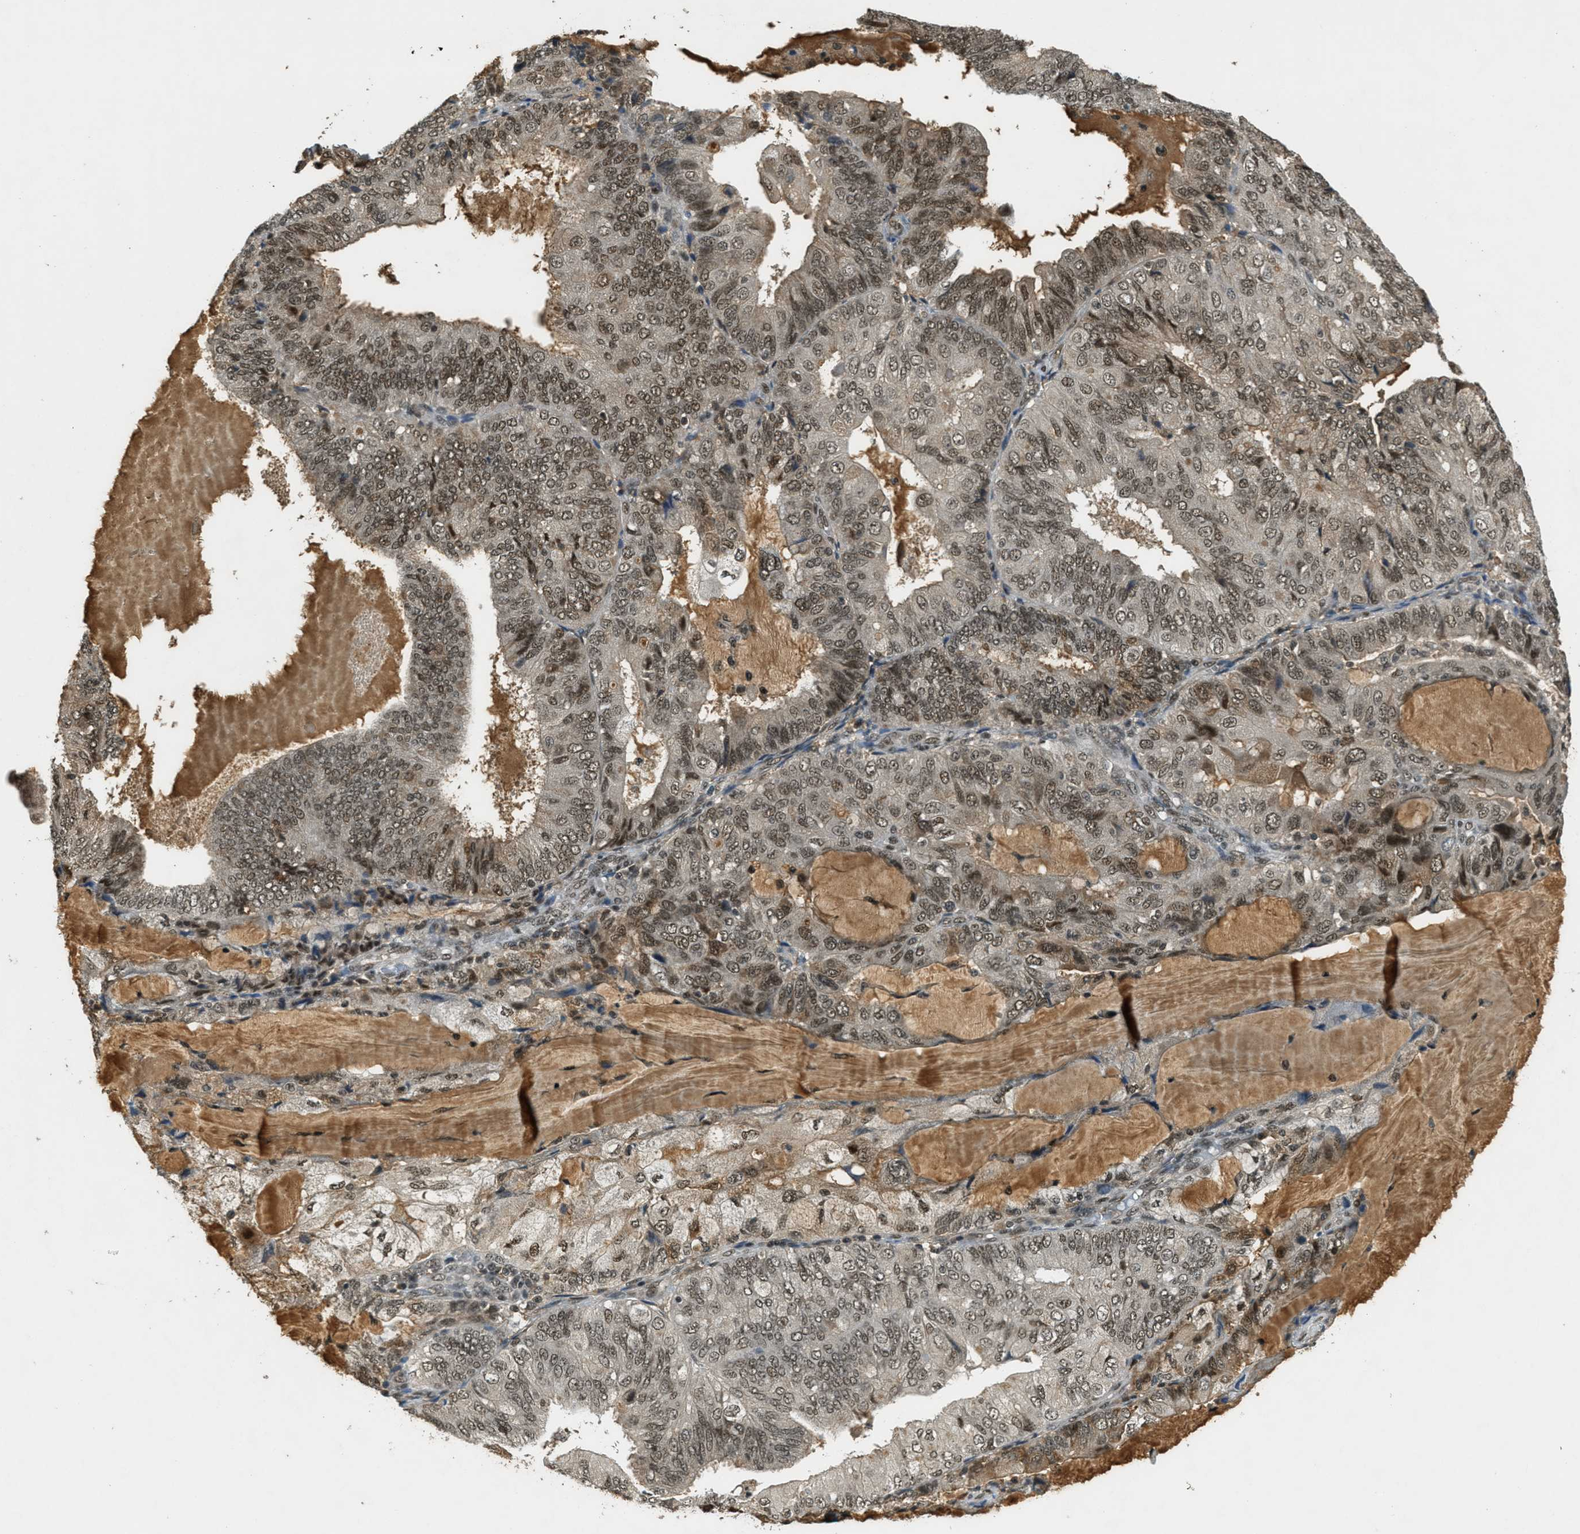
{"staining": {"intensity": "moderate", "quantity": ">75%", "location": "nuclear"}, "tissue": "endometrial cancer", "cell_type": "Tumor cells", "image_type": "cancer", "snomed": [{"axis": "morphology", "description": "Adenocarcinoma, NOS"}, {"axis": "topography", "description": "Endometrium"}], "caption": "Immunohistochemical staining of adenocarcinoma (endometrial) exhibits moderate nuclear protein positivity in approximately >75% of tumor cells.", "gene": "ZNF148", "patient": {"sex": "female", "age": 81}}